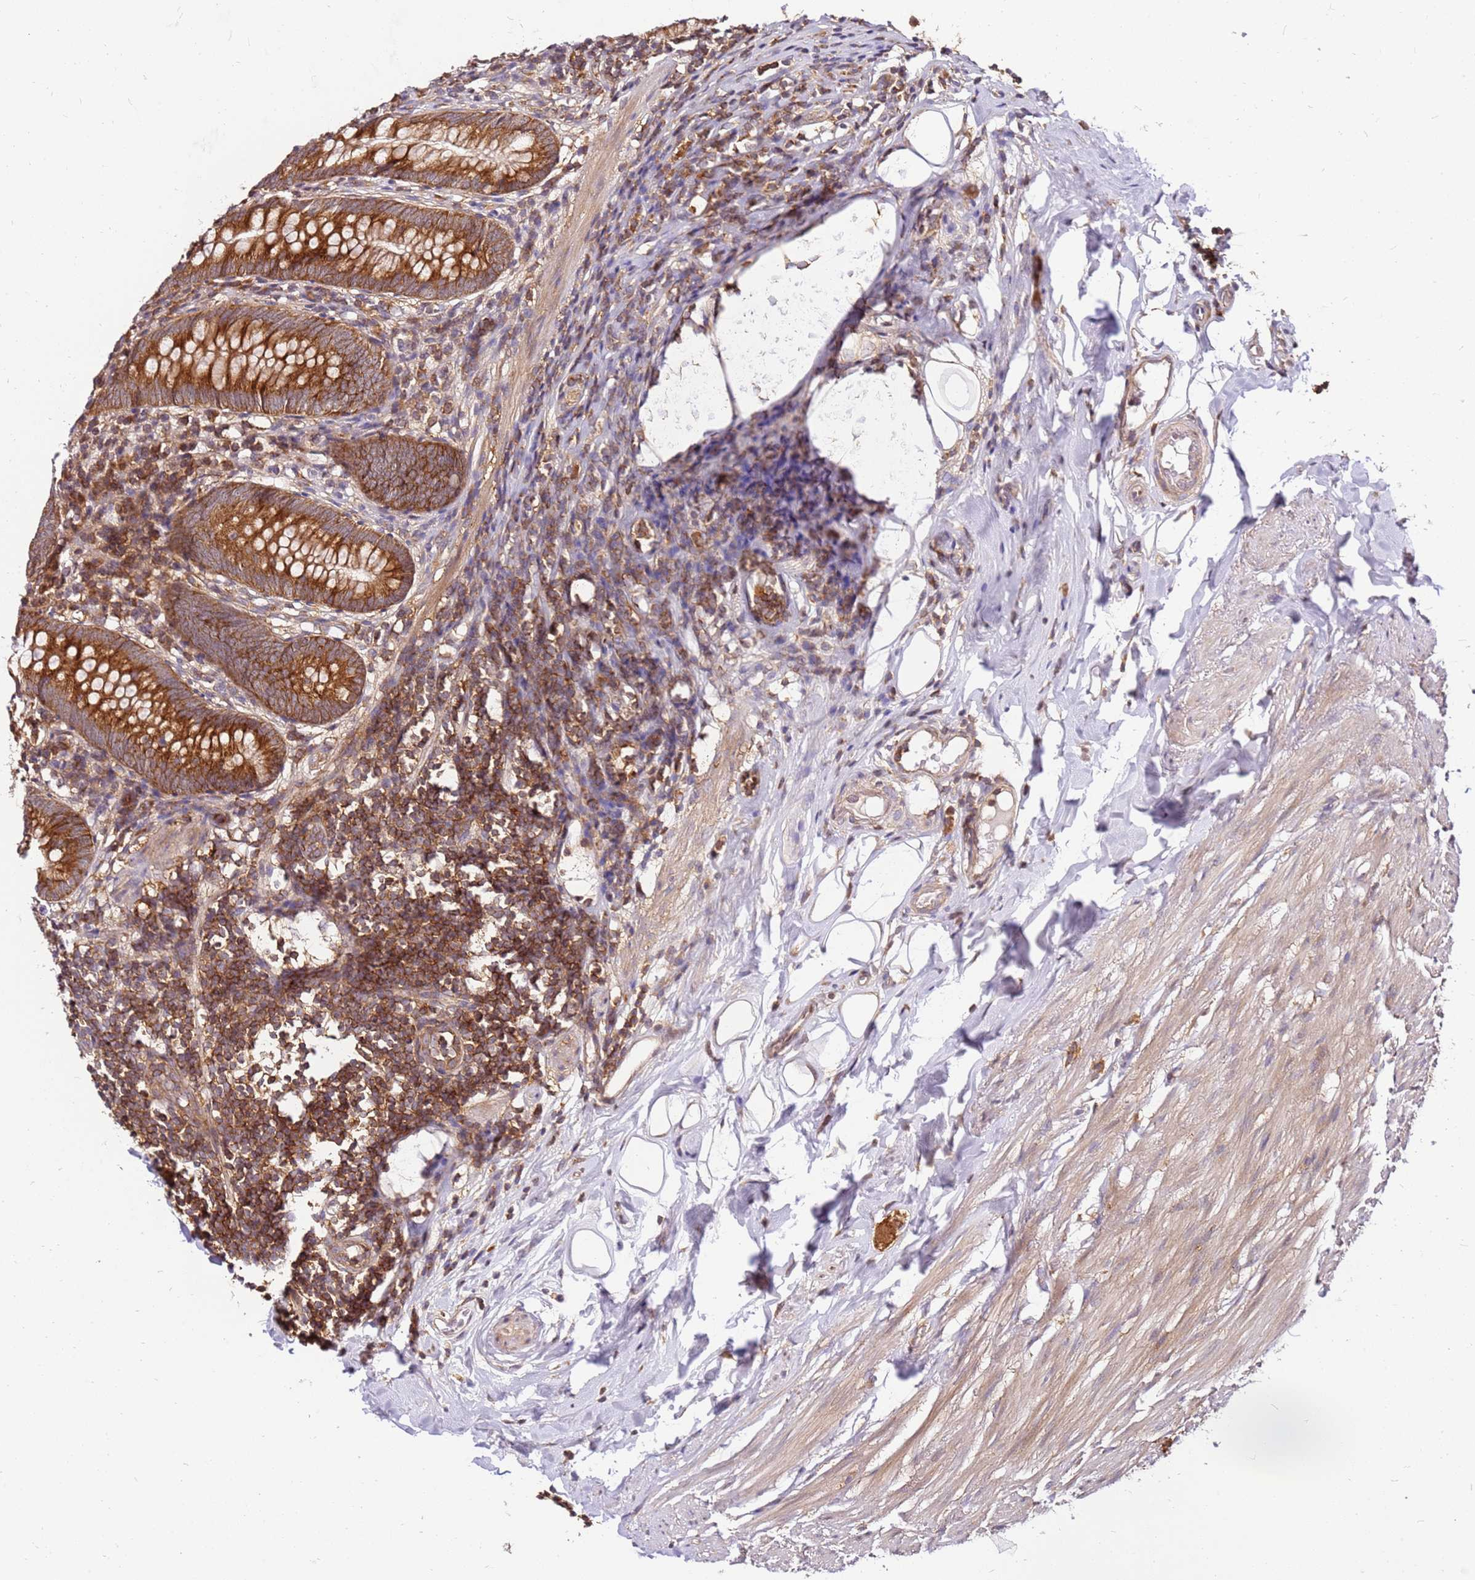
{"staining": {"intensity": "strong", "quantity": ">75%", "location": "cytoplasmic/membranous"}, "tissue": "appendix", "cell_type": "Glandular cells", "image_type": "normal", "snomed": [{"axis": "morphology", "description": "Normal tissue, NOS"}, {"axis": "topography", "description": "Appendix"}], "caption": "Immunohistochemistry photomicrograph of normal human appendix stained for a protein (brown), which shows high levels of strong cytoplasmic/membranous expression in approximately >75% of glandular cells.", "gene": "PIH1D1", "patient": {"sex": "female", "age": 62}}